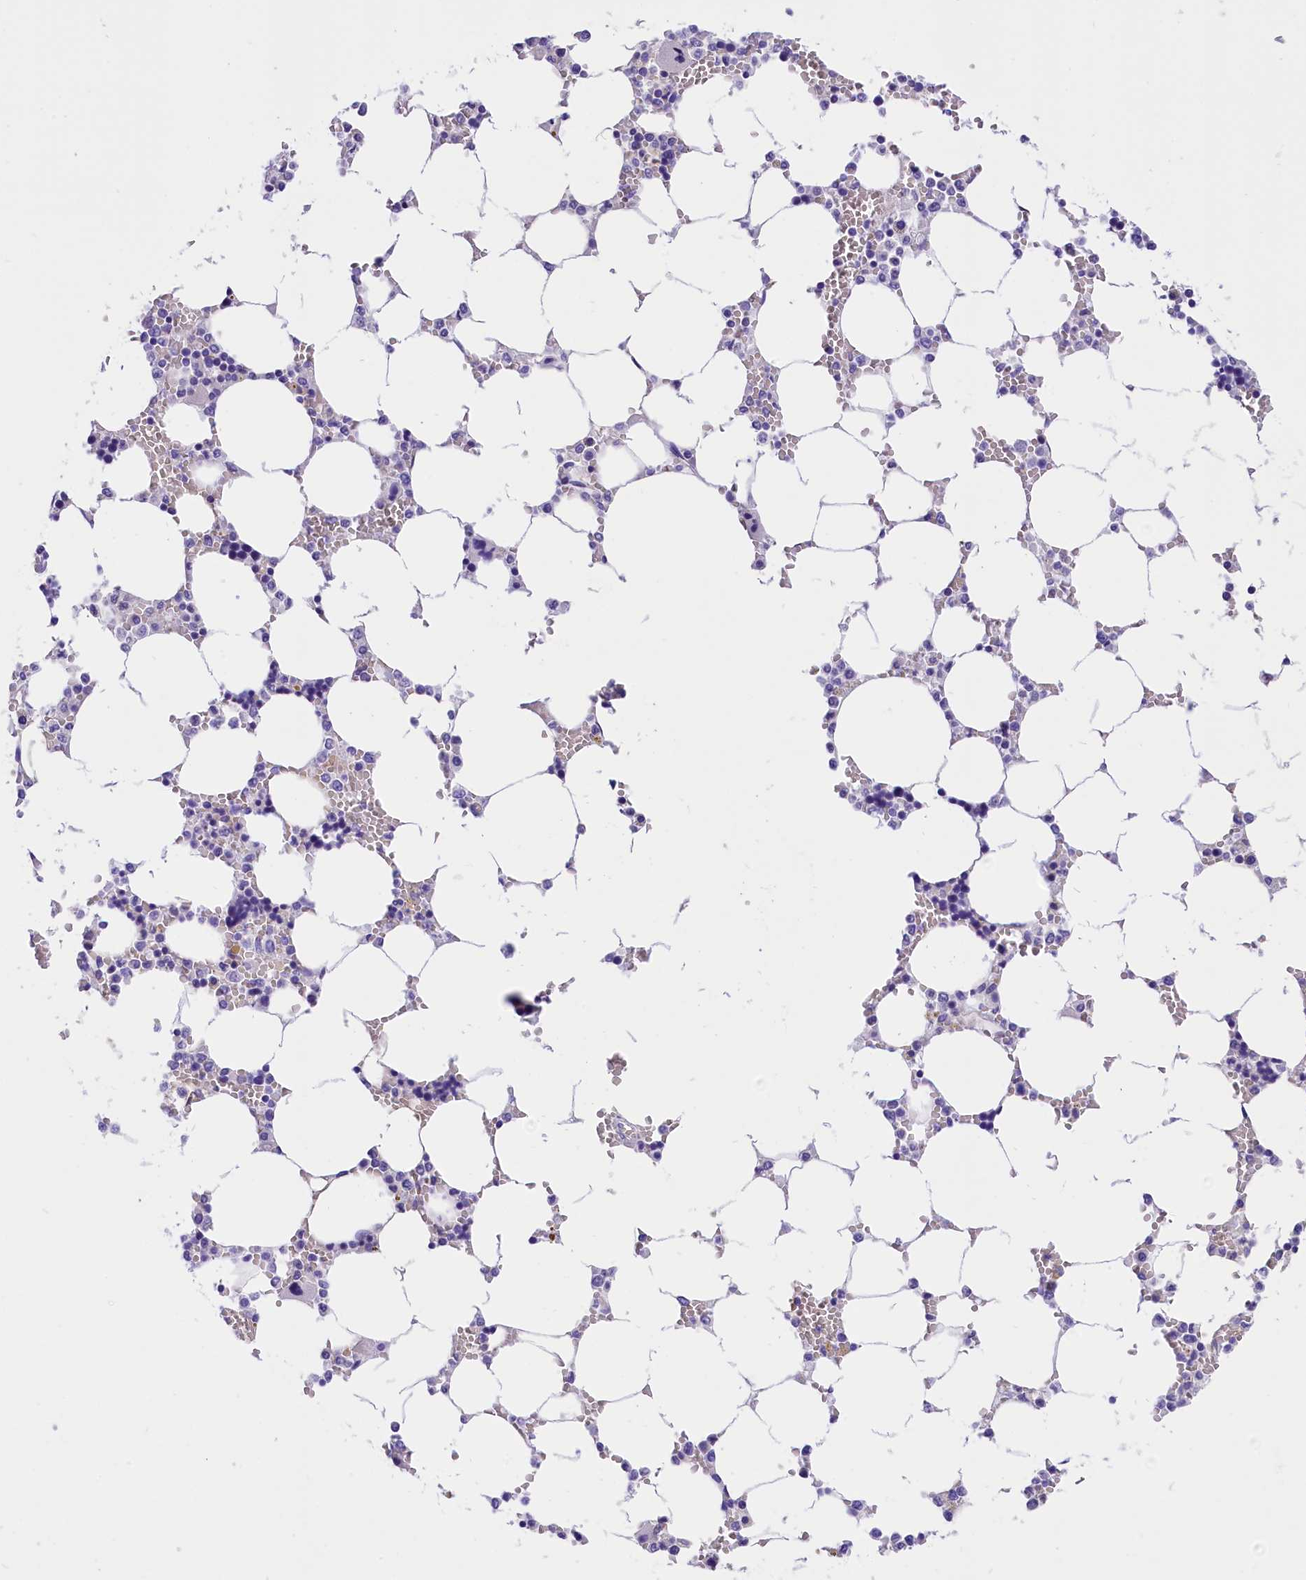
{"staining": {"intensity": "negative", "quantity": "none", "location": "none"}, "tissue": "bone marrow", "cell_type": "Hematopoietic cells", "image_type": "normal", "snomed": [{"axis": "morphology", "description": "Normal tissue, NOS"}, {"axis": "topography", "description": "Bone marrow"}], "caption": "Bone marrow stained for a protein using immunohistochemistry (IHC) exhibits no positivity hematopoietic cells.", "gene": "ABAT", "patient": {"sex": "male", "age": 64}}